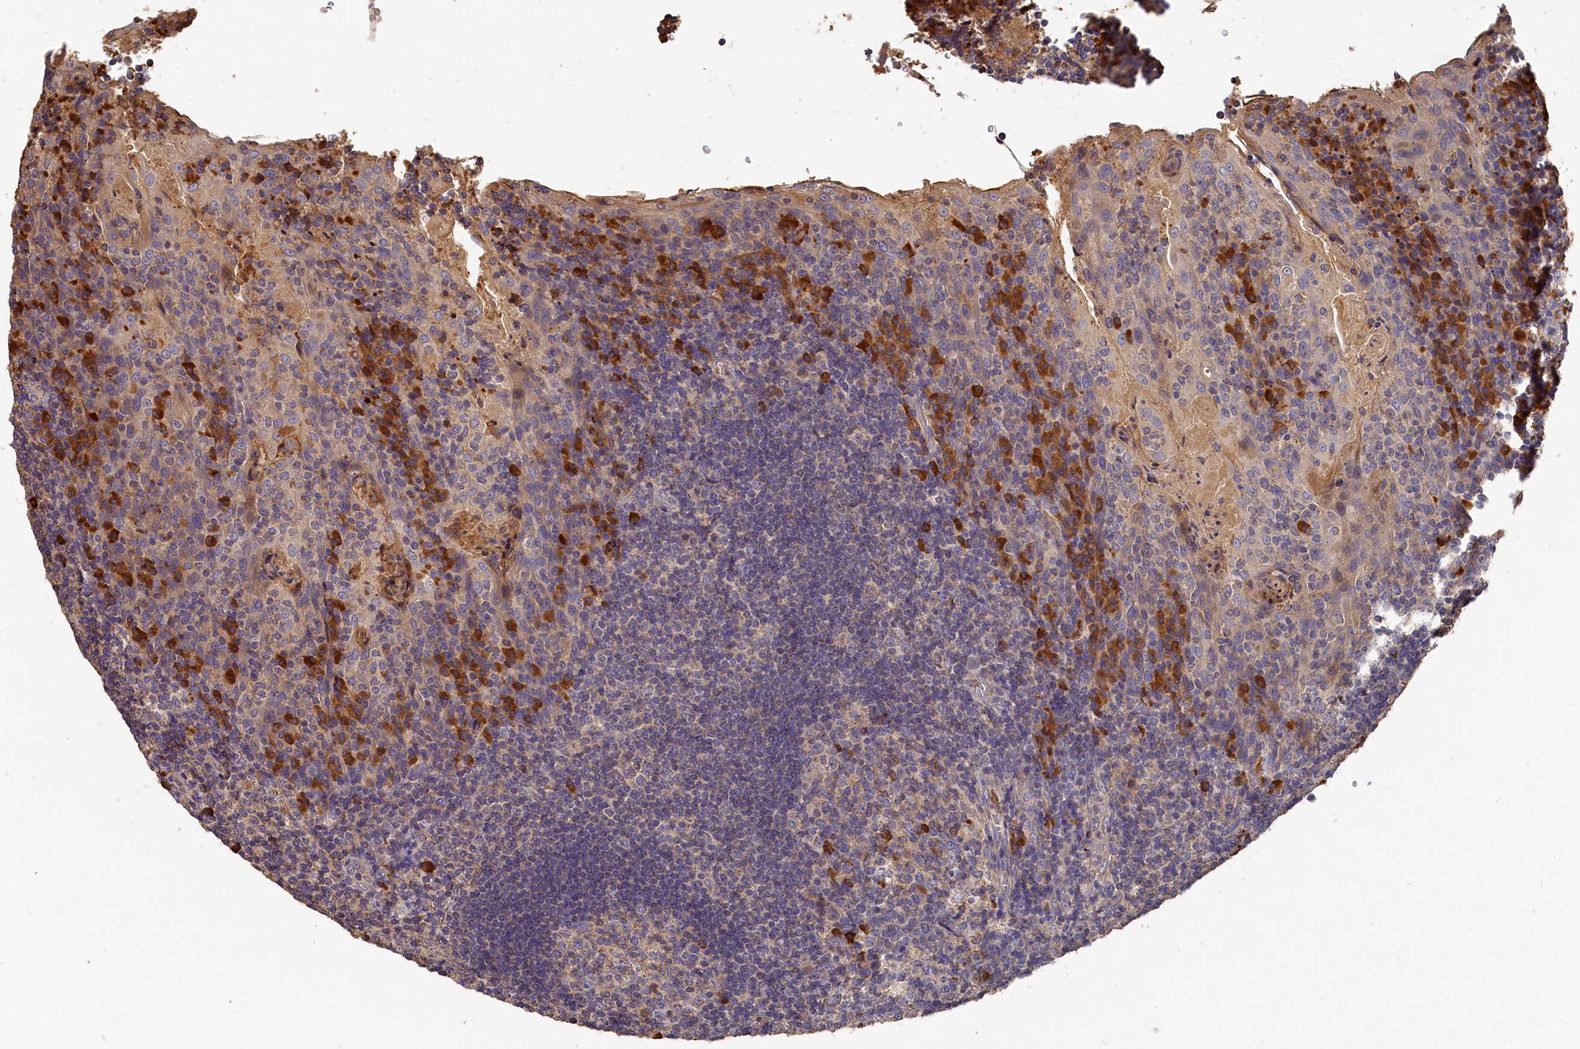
{"staining": {"intensity": "strong", "quantity": "<25%", "location": "cytoplasmic/membranous"}, "tissue": "tonsil", "cell_type": "Germinal center cells", "image_type": "normal", "snomed": [{"axis": "morphology", "description": "Normal tissue, NOS"}, {"axis": "topography", "description": "Tonsil"}], "caption": "The histopathology image reveals a brown stain indicating the presence of a protein in the cytoplasmic/membranous of germinal center cells in tonsil.", "gene": "DHRS11", "patient": {"sex": "male", "age": 17}}